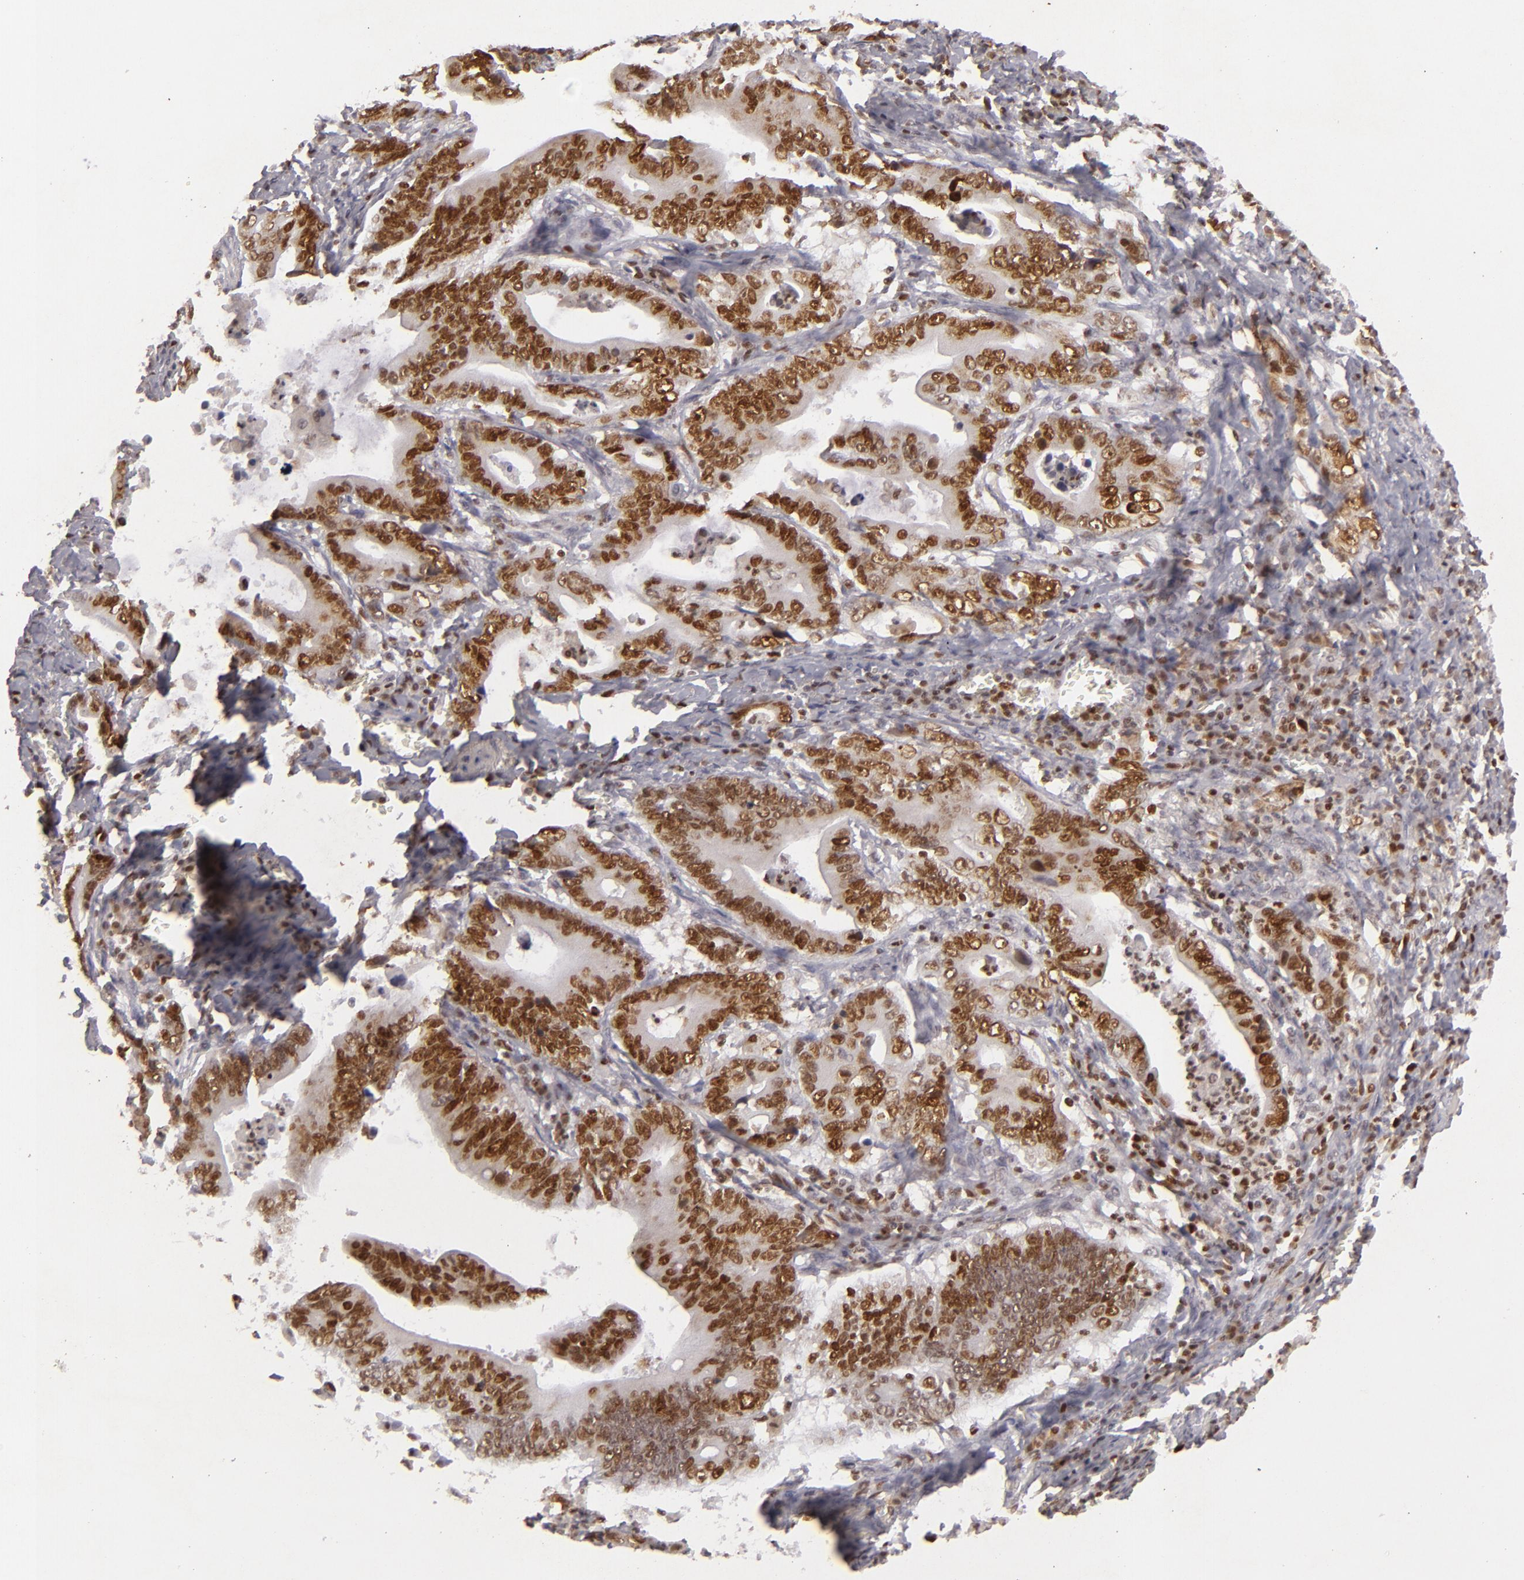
{"staining": {"intensity": "strong", "quantity": ">75%", "location": "nuclear"}, "tissue": "stomach cancer", "cell_type": "Tumor cells", "image_type": "cancer", "snomed": [{"axis": "morphology", "description": "Adenocarcinoma, NOS"}, {"axis": "topography", "description": "Stomach, upper"}], "caption": "This is an image of immunohistochemistry (IHC) staining of stomach adenocarcinoma, which shows strong staining in the nuclear of tumor cells.", "gene": "FEN1", "patient": {"sex": "male", "age": 63}}